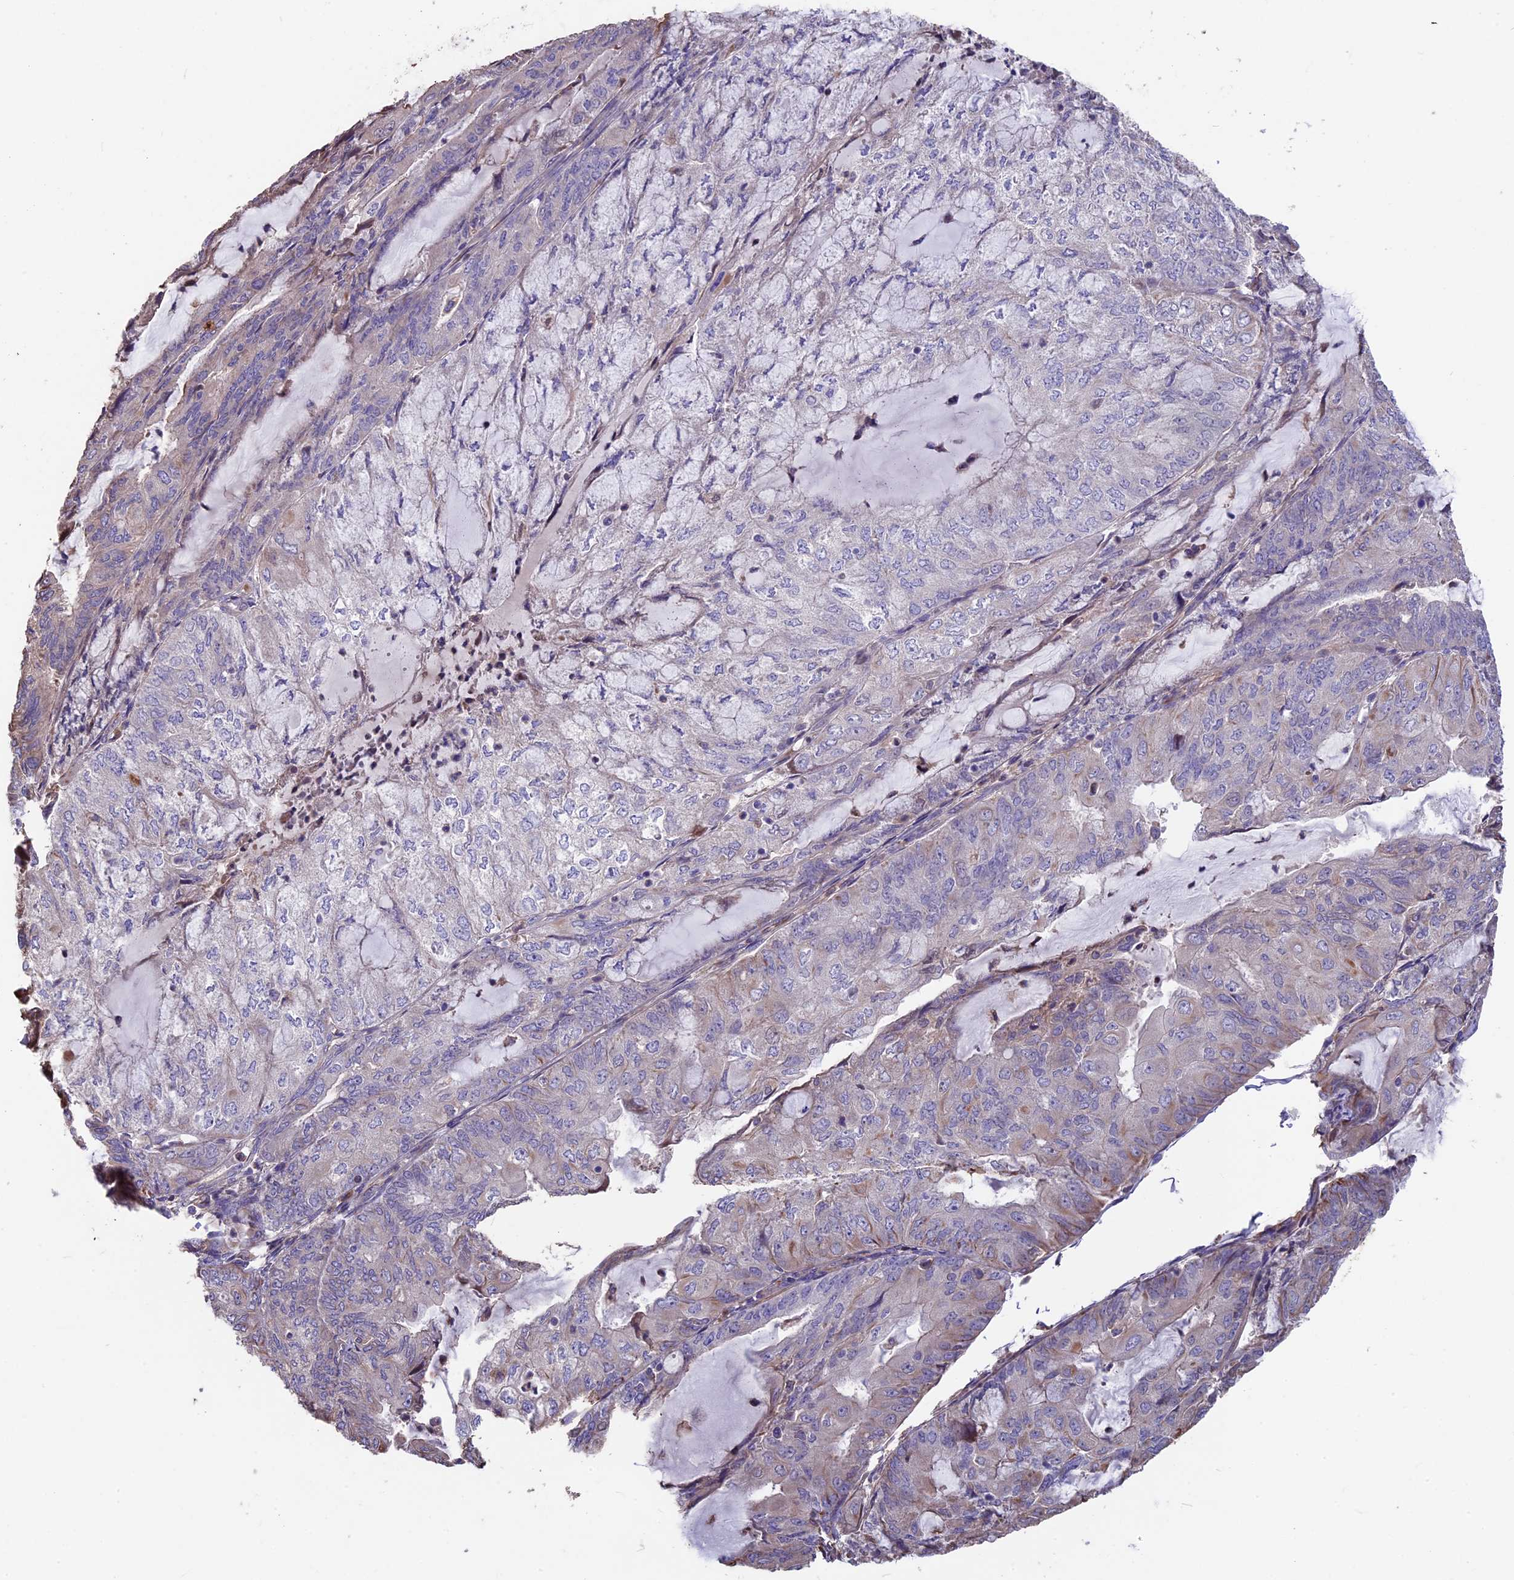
{"staining": {"intensity": "negative", "quantity": "none", "location": "none"}, "tissue": "endometrial cancer", "cell_type": "Tumor cells", "image_type": "cancer", "snomed": [{"axis": "morphology", "description": "Adenocarcinoma, NOS"}, {"axis": "topography", "description": "Endometrium"}], "caption": "IHC histopathology image of human endometrial adenocarcinoma stained for a protein (brown), which demonstrates no positivity in tumor cells. Nuclei are stained in blue.", "gene": "SEH1L", "patient": {"sex": "female", "age": 81}}